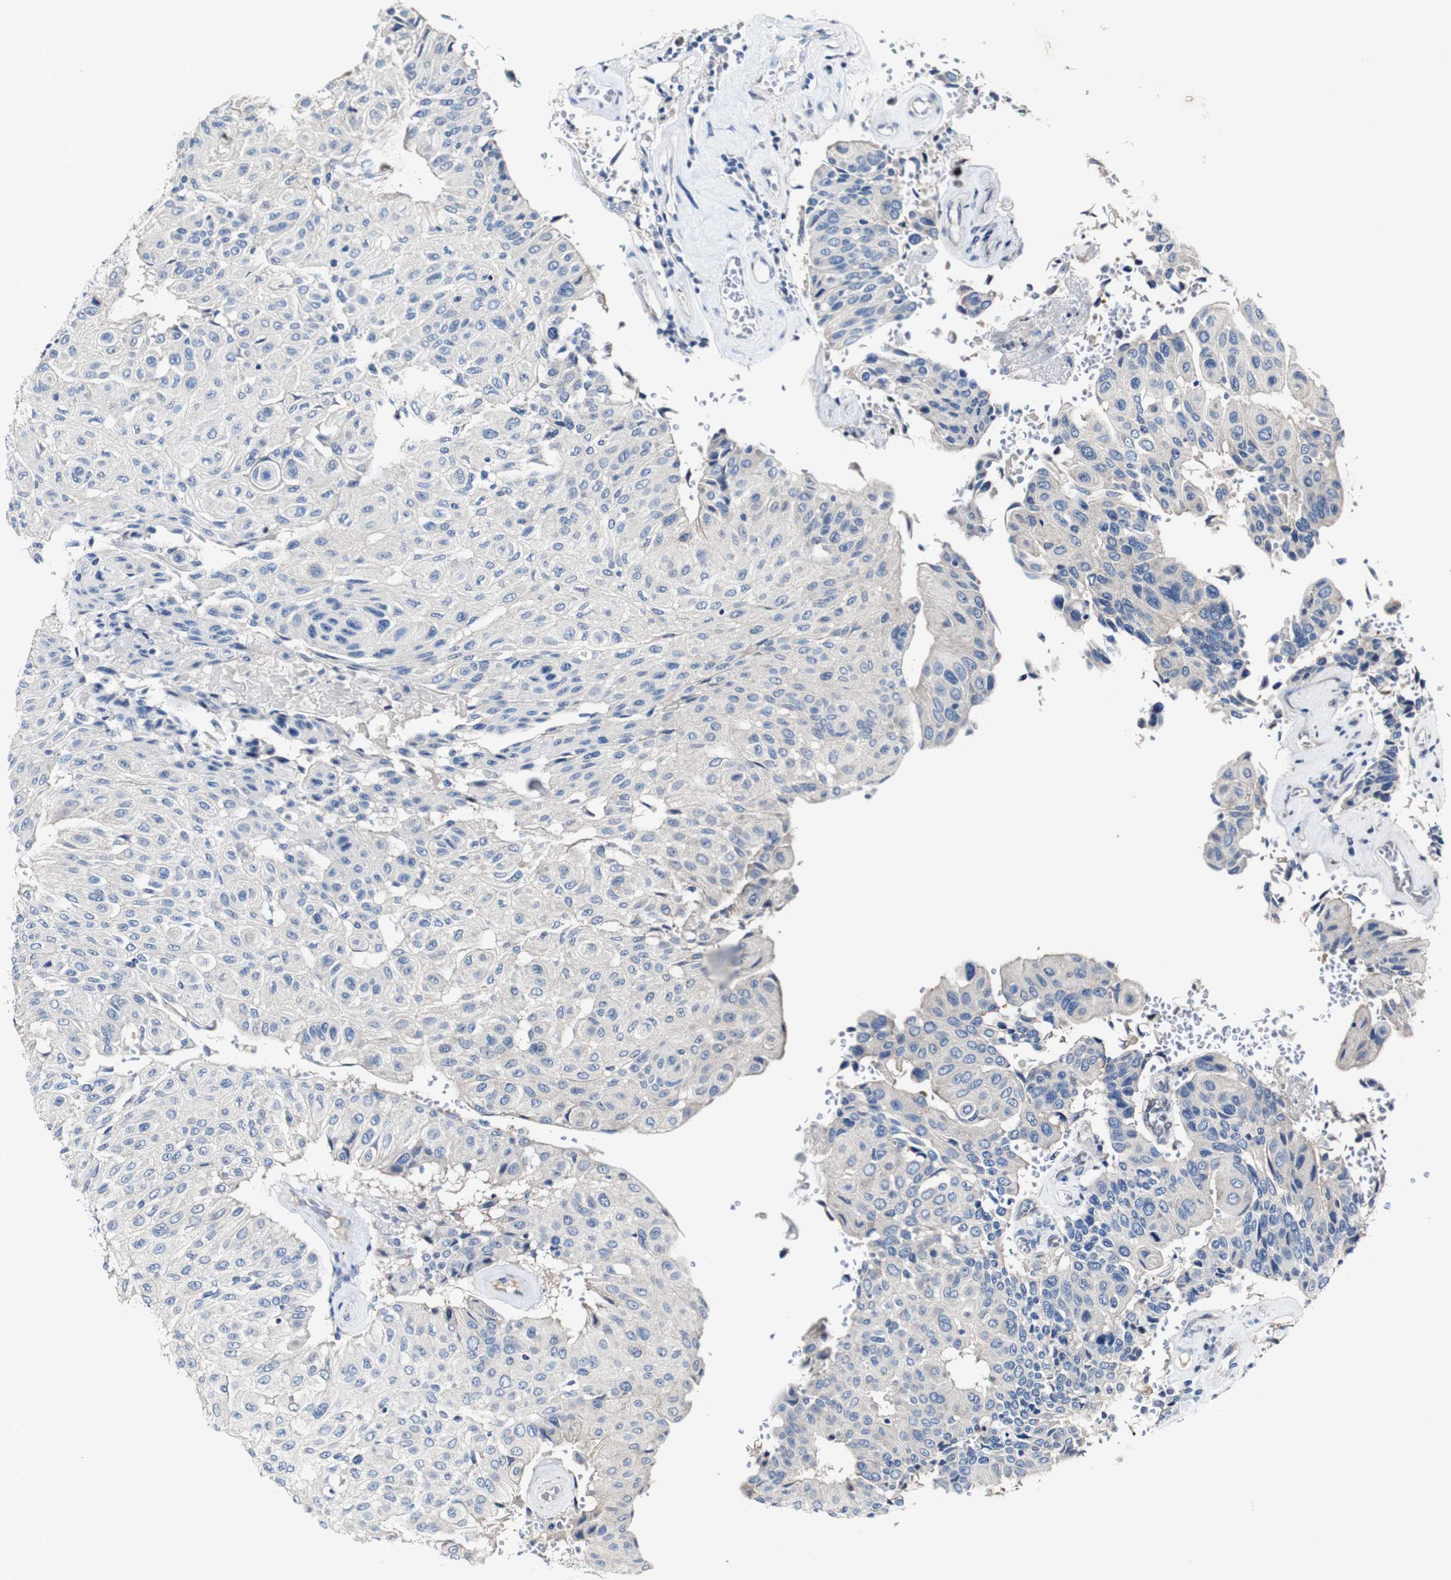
{"staining": {"intensity": "negative", "quantity": "none", "location": "none"}, "tissue": "urothelial cancer", "cell_type": "Tumor cells", "image_type": "cancer", "snomed": [{"axis": "morphology", "description": "Urothelial carcinoma, High grade"}, {"axis": "topography", "description": "Urinary bladder"}], "caption": "The image shows no significant staining in tumor cells of urothelial cancer.", "gene": "GRAMD1A", "patient": {"sex": "male", "age": 66}}